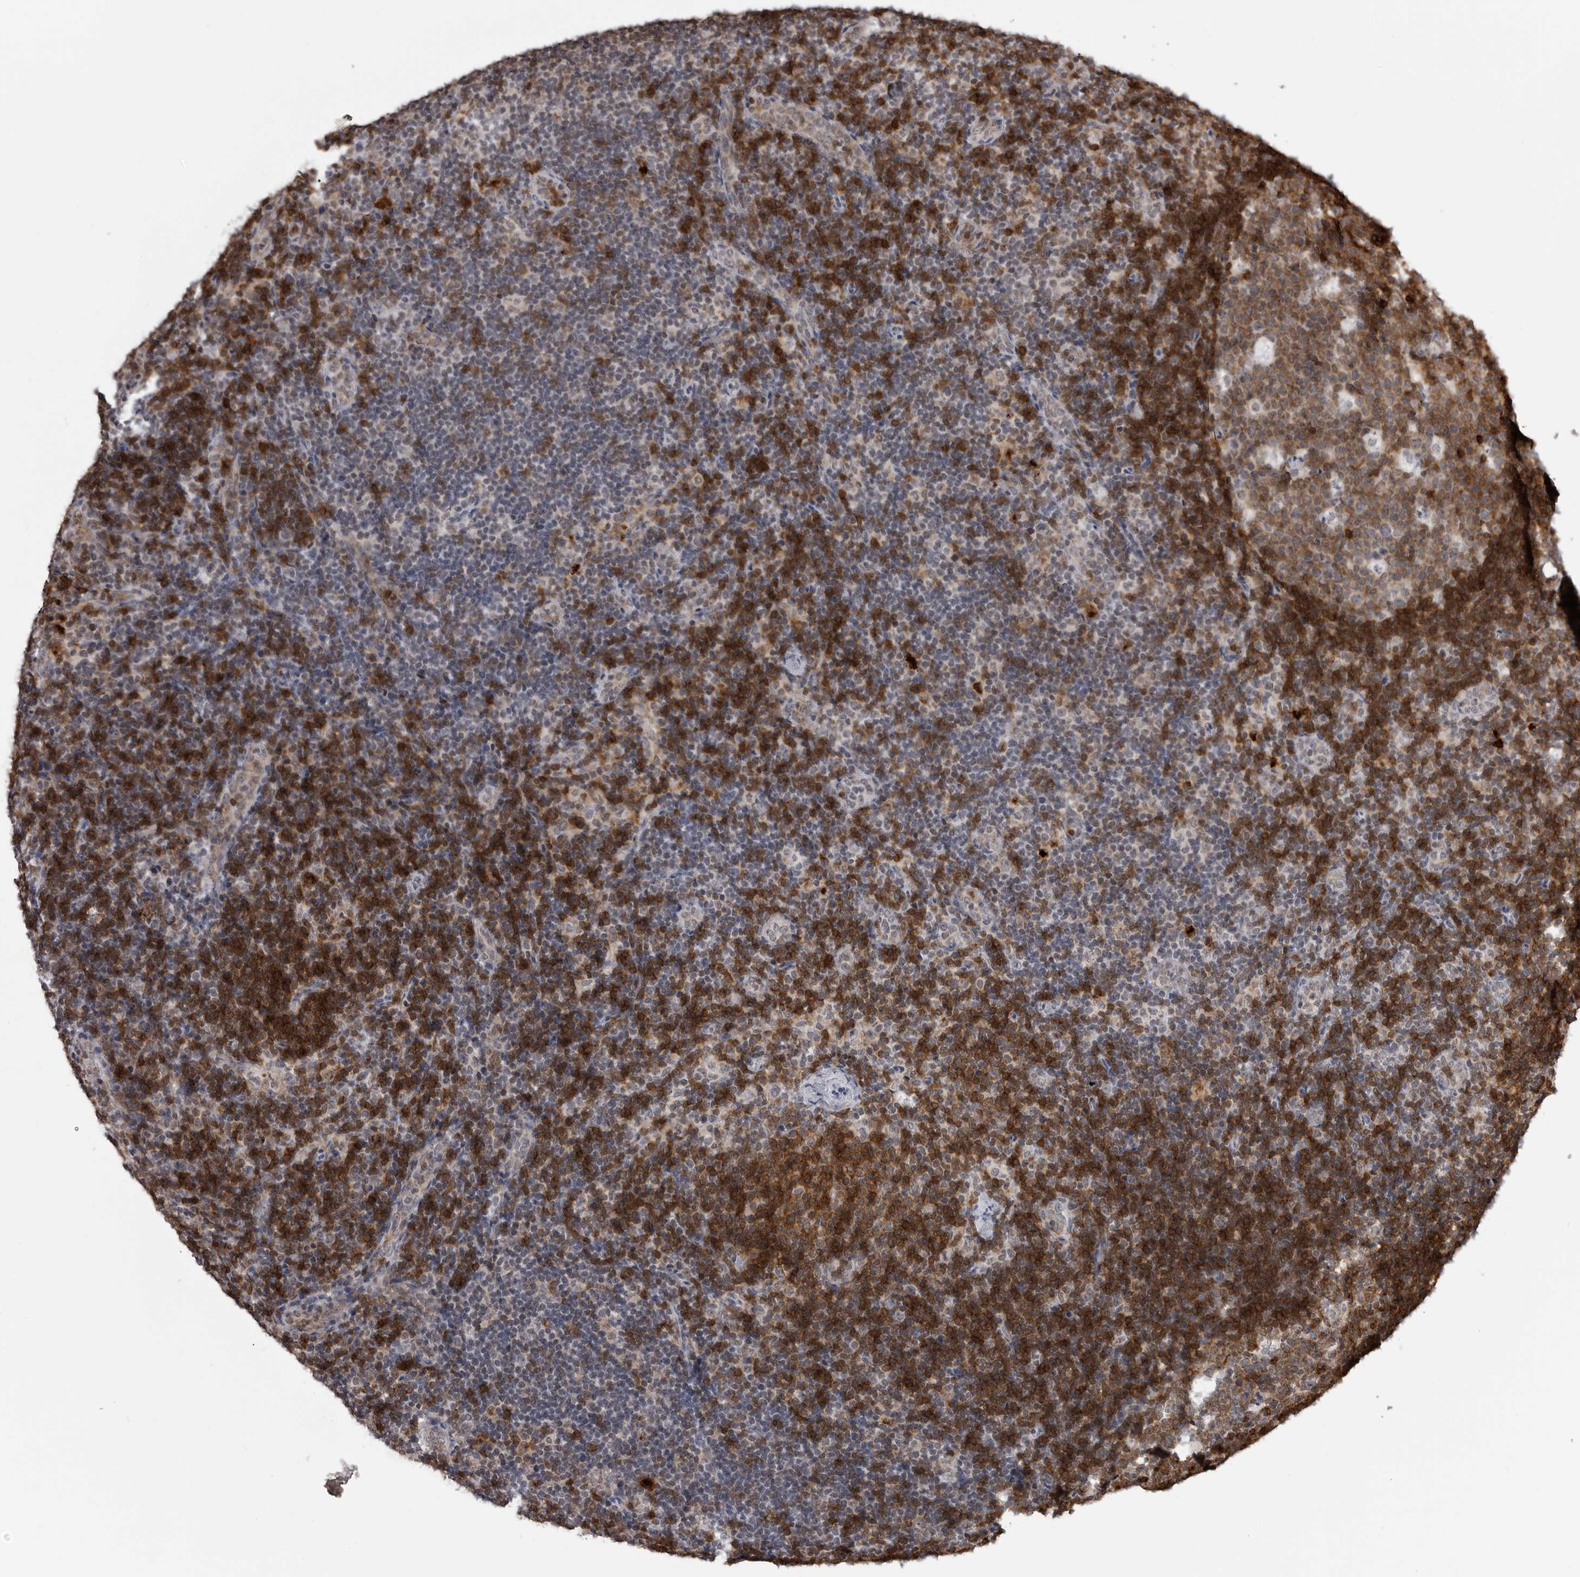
{"staining": {"intensity": "moderate", "quantity": ">75%", "location": "cytoplasmic/membranous"}, "tissue": "lymph node", "cell_type": "Germinal center cells", "image_type": "normal", "snomed": [{"axis": "morphology", "description": "Normal tissue, NOS"}, {"axis": "topography", "description": "Lymph node"}], "caption": "A brown stain shows moderate cytoplasmic/membranous positivity of a protein in germinal center cells of unremarkable lymph node. The staining is performed using DAB brown chromogen to label protein expression. The nuclei are counter-stained blue using hematoxylin.", "gene": "CXCR5", "patient": {"sex": "female", "age": 22}}